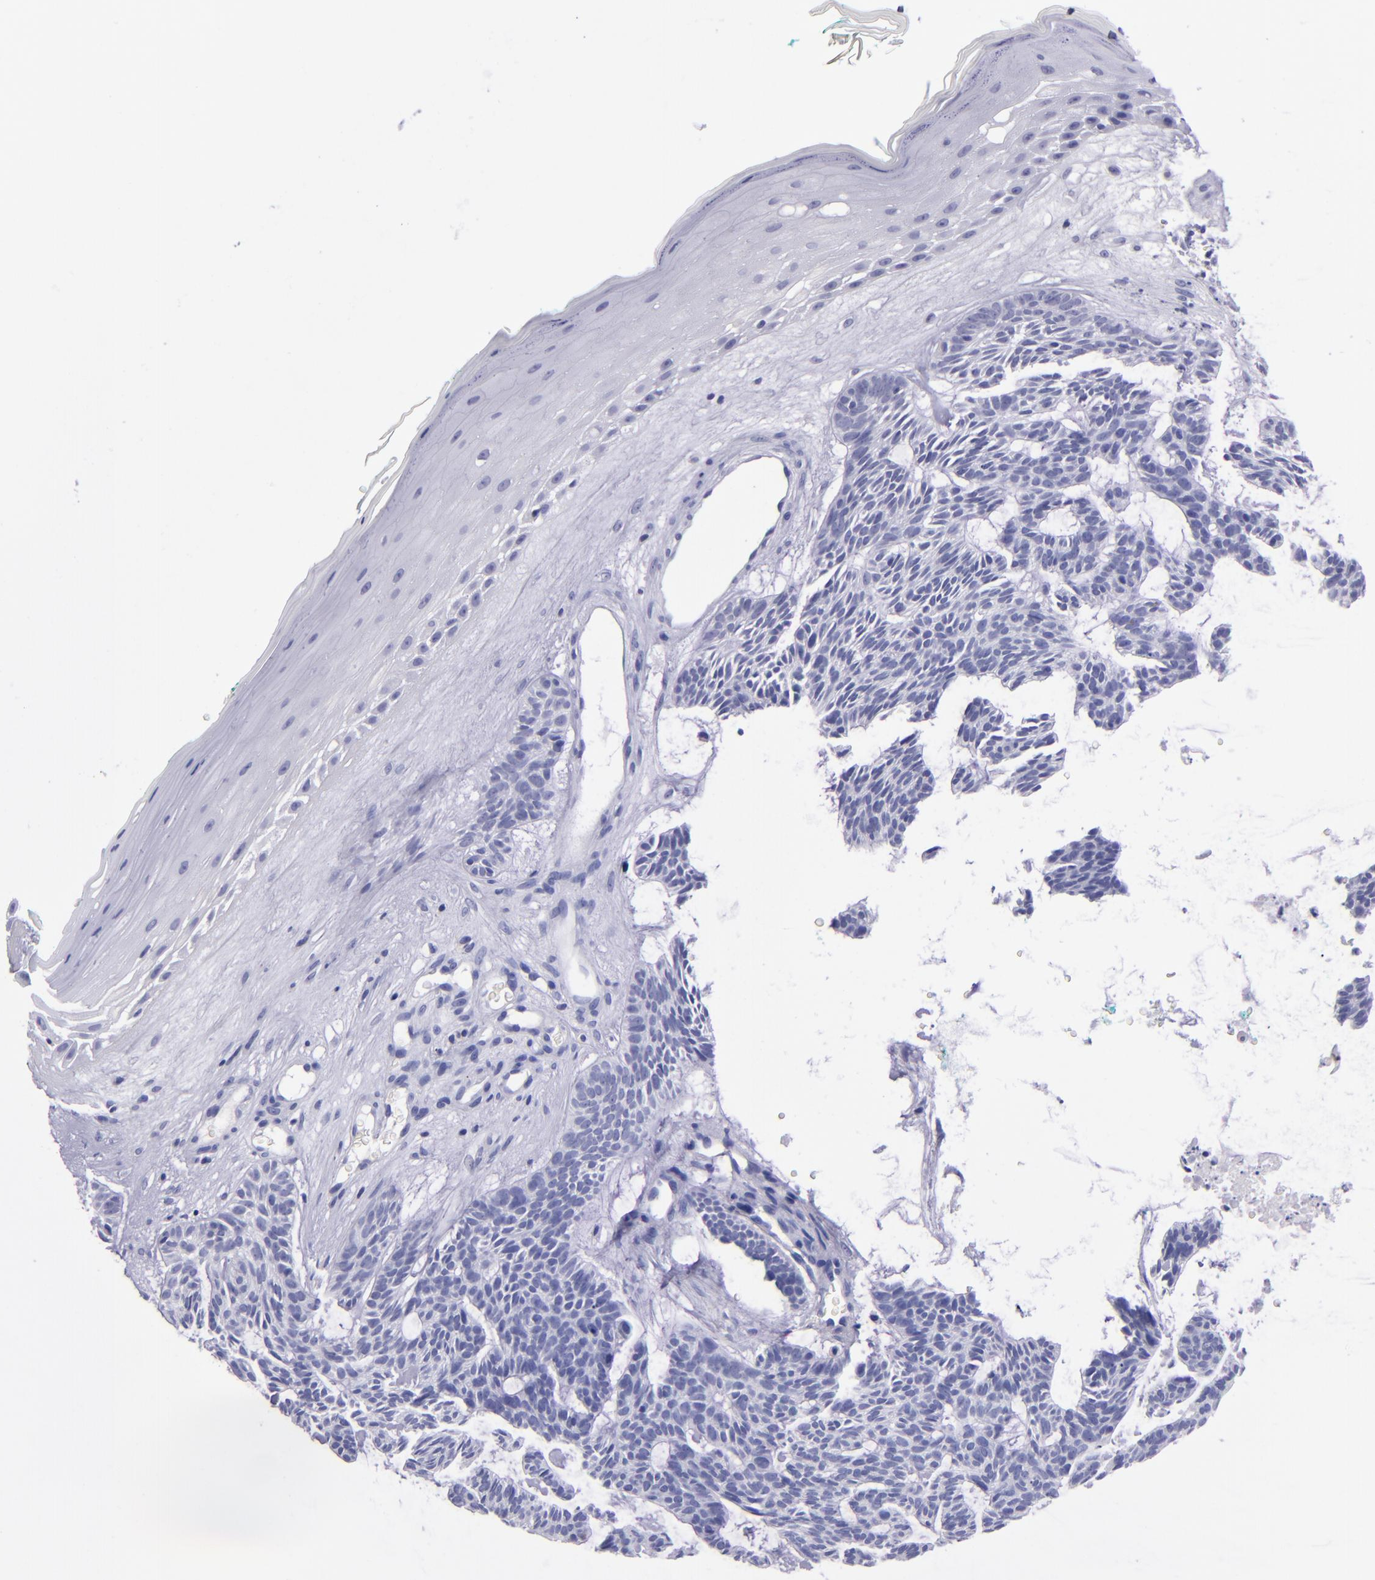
{"staining": {"intensity": "negative", "quantity": "none", "location": "none"}, "tissue": "skin cancer", "cell_type": "Tumor cells", "image_type": "cancer", "snomed": [{"axis": "morphology", "description": "Basal cell carcinoma"}, {"axis": "topography", "description": "Skin"}], "caption": "A high-resolution micrograph shows immunohistochemistry (IHC) staining of basal cell carcinoma (skin), which displays no significant positivity in tumor cells.", "gene": "CD37", "patient": {"sex": "male", "age": 75}}